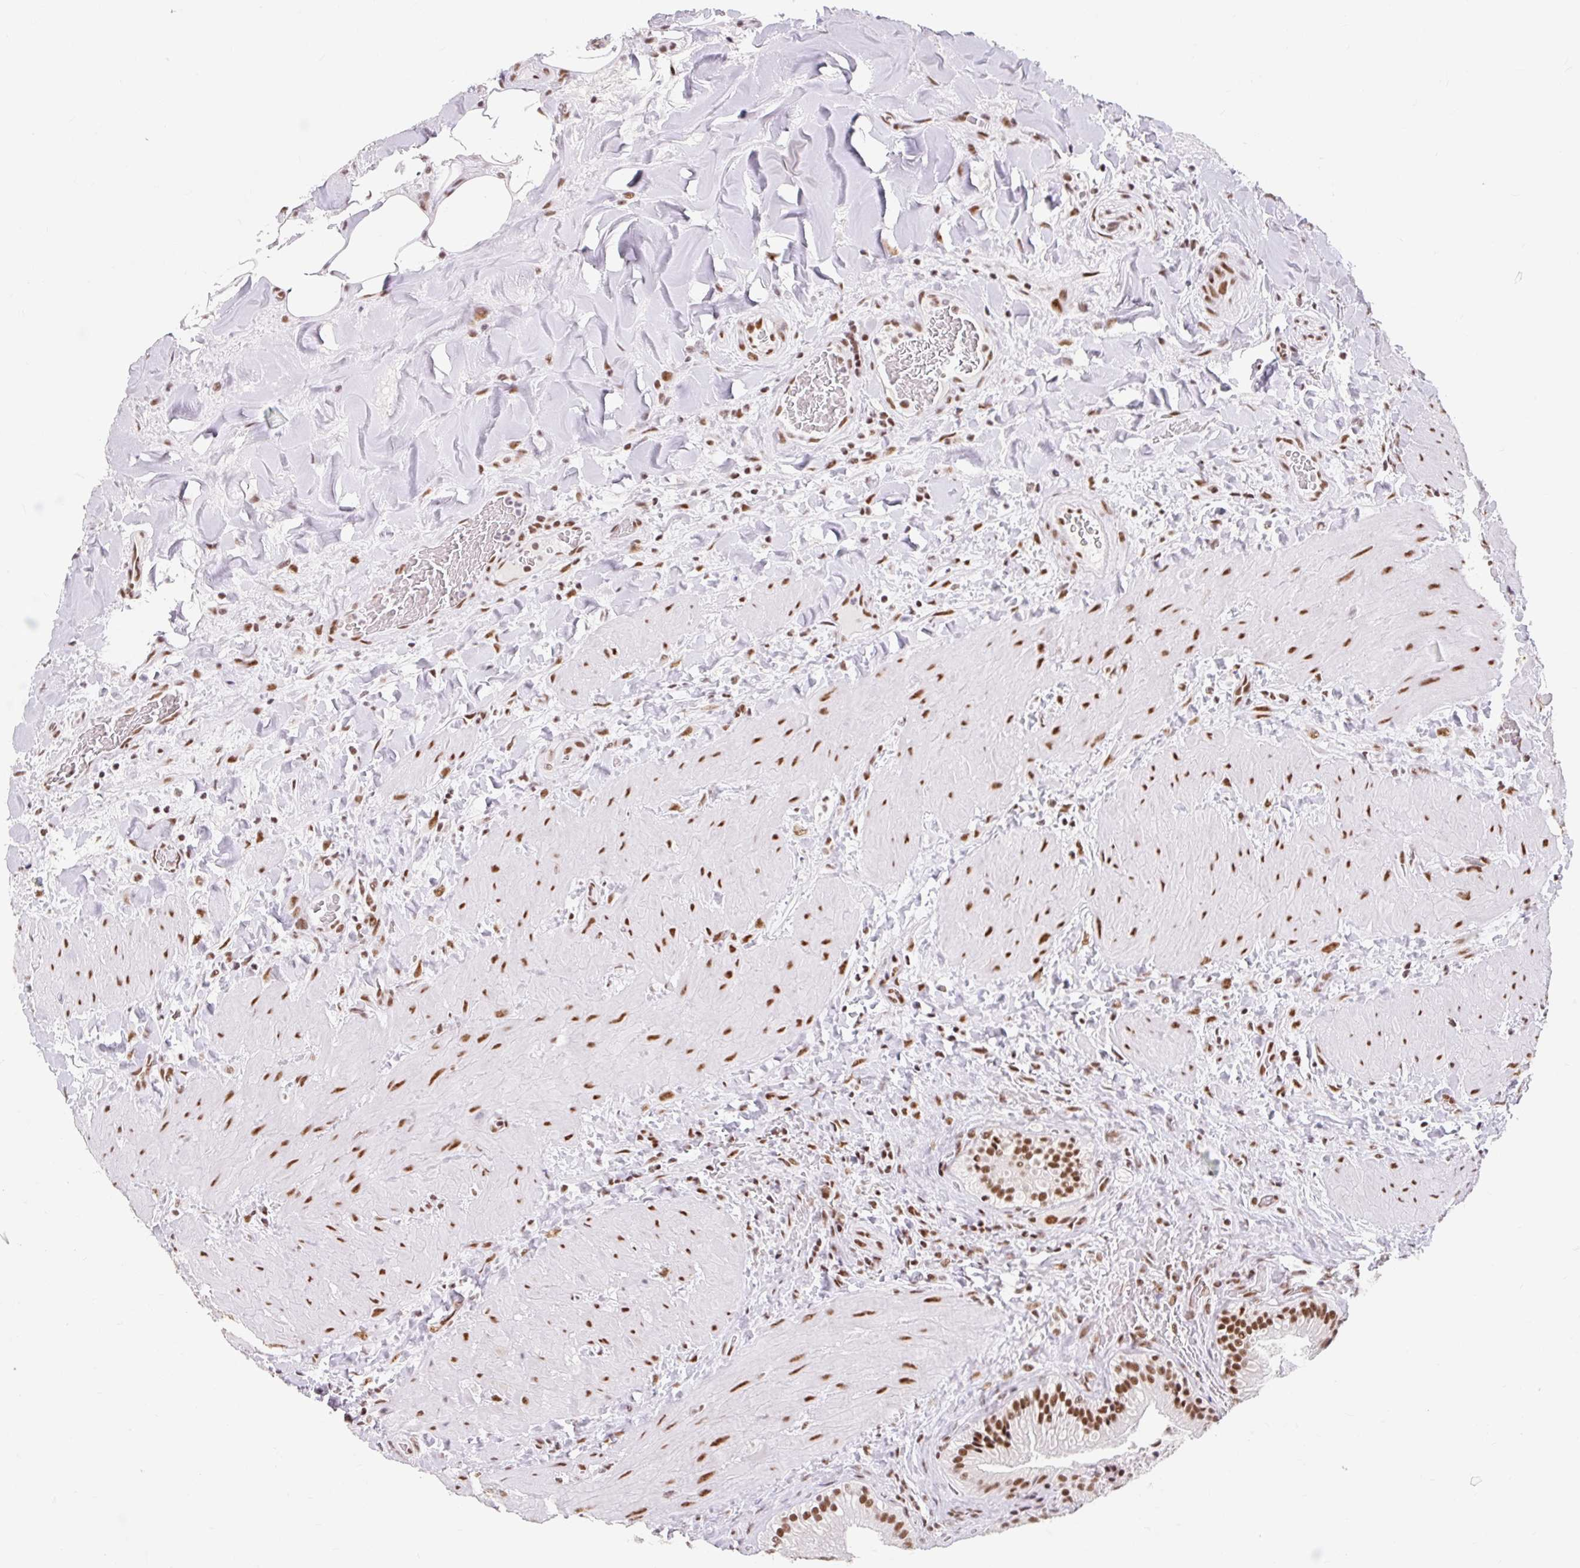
{"staining": {"intensity": "strong", "quantity": ">75%", "location": "nuclear"}, "tissue": "gallbladder", "cell_type": "Glandular cells", "image_type": "normal", "snomed": [{"axis": "morphology", "description": "Normal tissue, NOS"}, {"axis": "topography", "description": "Gallbladder"}], "caption": "Brown immunohistochemical staining in benign human gallbladder shows strong nuclear expression in about >75% of glandular cells.", "gene": "SRSF10", "patient": {"sex": "male", "age": 24}}